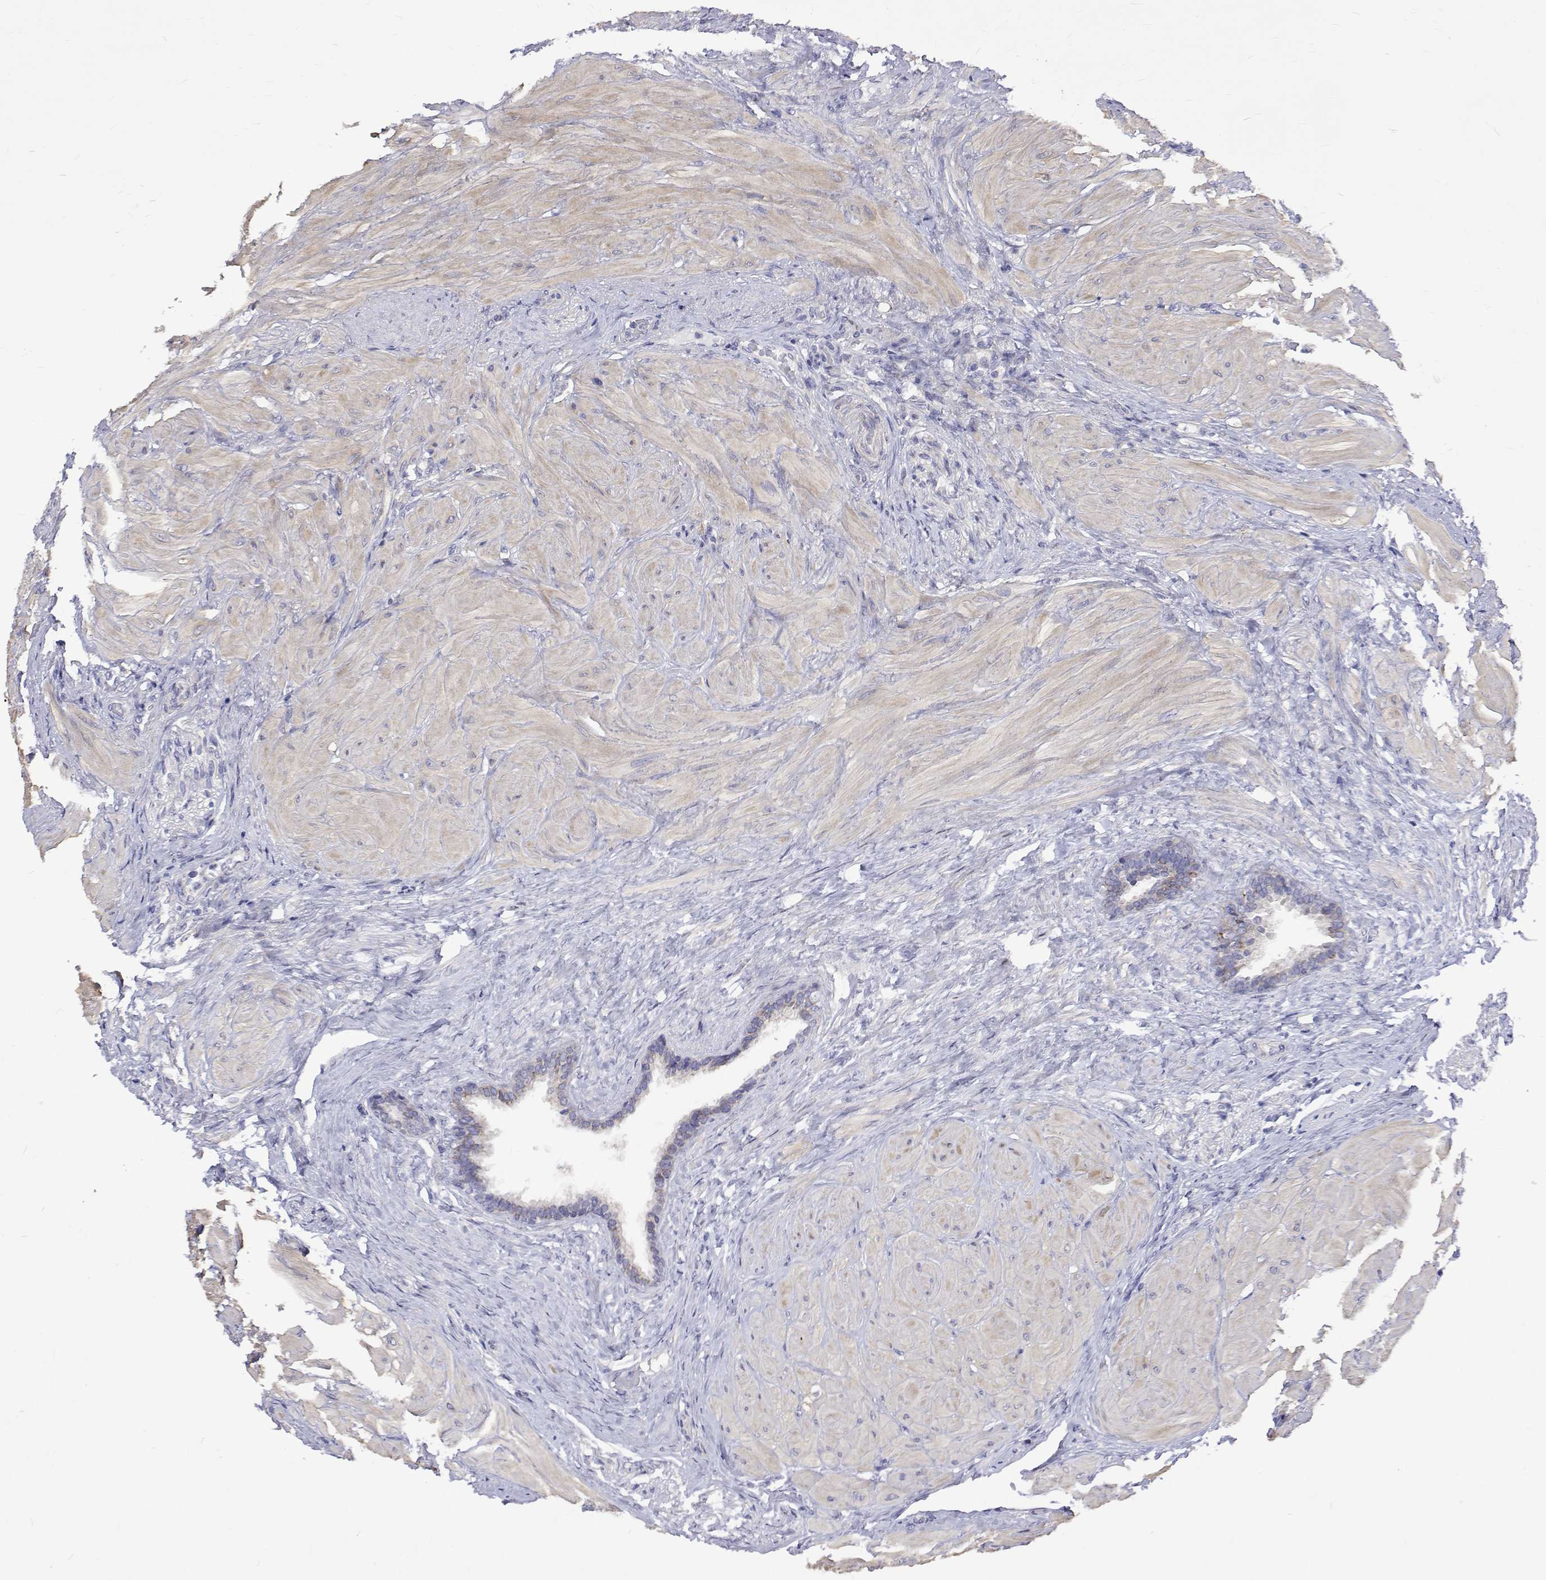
{"staining": {"intensity": "negative", "quantity": "none", "location": "none"}, "tissue": "seminal vesicle", "cell_type": "Glandular cells", "image_type": "normal", "snomed": [{"axis": "morphology", "description": "Normal tissue, NOS"}, {"axis": "topography", "description": "Seminal veicle"}], "caption": "Seminal vesicle stained for a protein using immunohistochemistry shows no staining glandular cells.", "gene": "PADI1", "patient": {"sex": "male", "age": 57}}